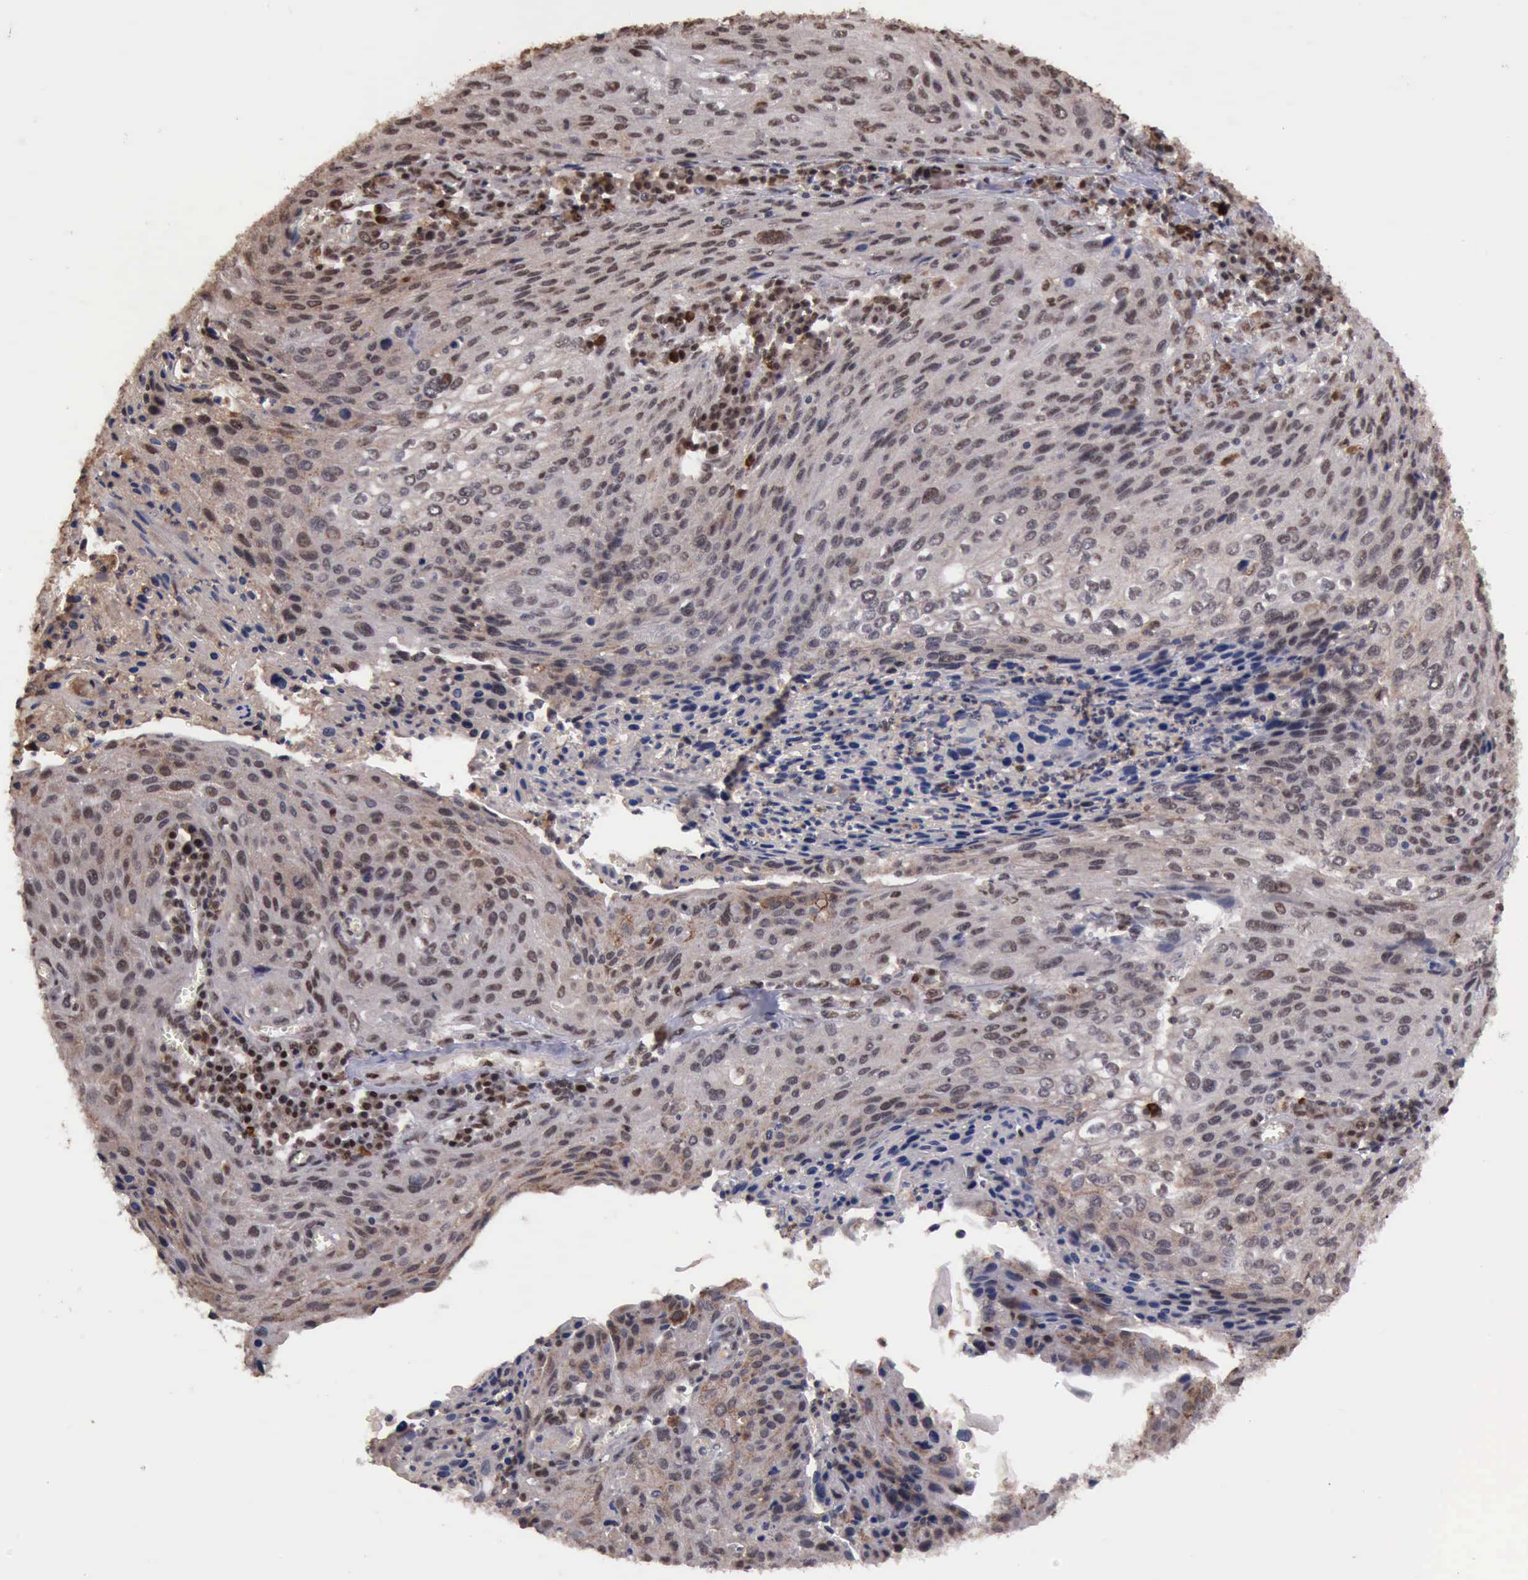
{"staining": {"intensity": "moderate", "quantity": ">75%", "location": "cytoplasmic/membranous,nuclear"}, "tissue": "cervical cancer", "cell_type": "Tumor cells", "image_type": "cancer", "snomed": [{"axis": "morphology", "description": "Squamous cell carcinoma, NOS"}, {"axis": "topography", "description": "Cervix"}], "caption": "Immunohistochemistry of human cervical squamous cell carcinoma exhibits medium levels of moderate cytoplasmic/membranous and nuclear expression in approximately >75% of tumor cells. The protein is stained brown, and the nuclei are stained in blue (DAB IHC with brightfield microscopy, high magnification).", "gene": "TRMT2A", "patient": {"sex": "female", "age": 32}}